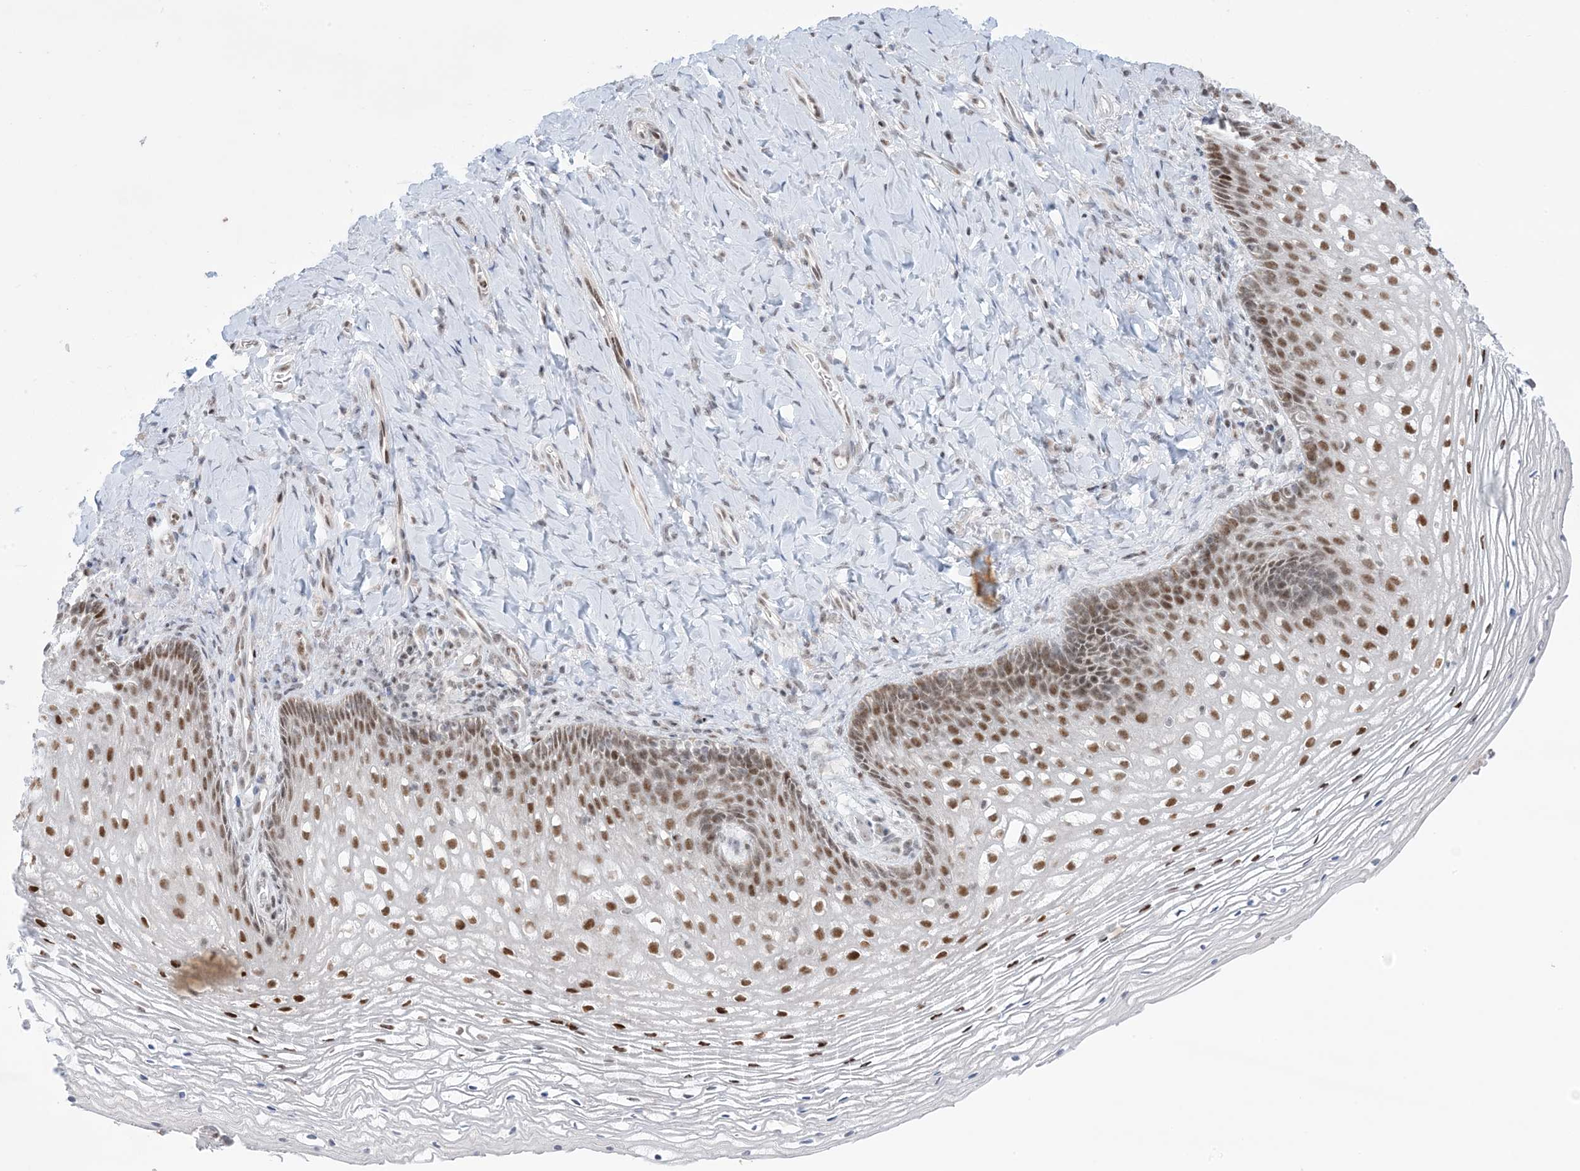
{"staining": {"intensity": "moderate", "quantity": ">75%", "location": "cytoplasmic/membranous,nuclear"}, "tissue": "vagina", "cell_type": "Squamous epithelial cells", "image_type": "normal", "snomed": [{"axis": "morphology", "description": "Normal tissue, NOS"}, {"axis": "topography", "description": "Vagina"}], "caption": "IHC of benign vagina demonstrates medium levels of moderate cytoplasmic/membranous,nuclear expression in about >75% of squamous epithelial cells.", "gene": "TFPT", "patient": {"sex": "female", "age": 60}}